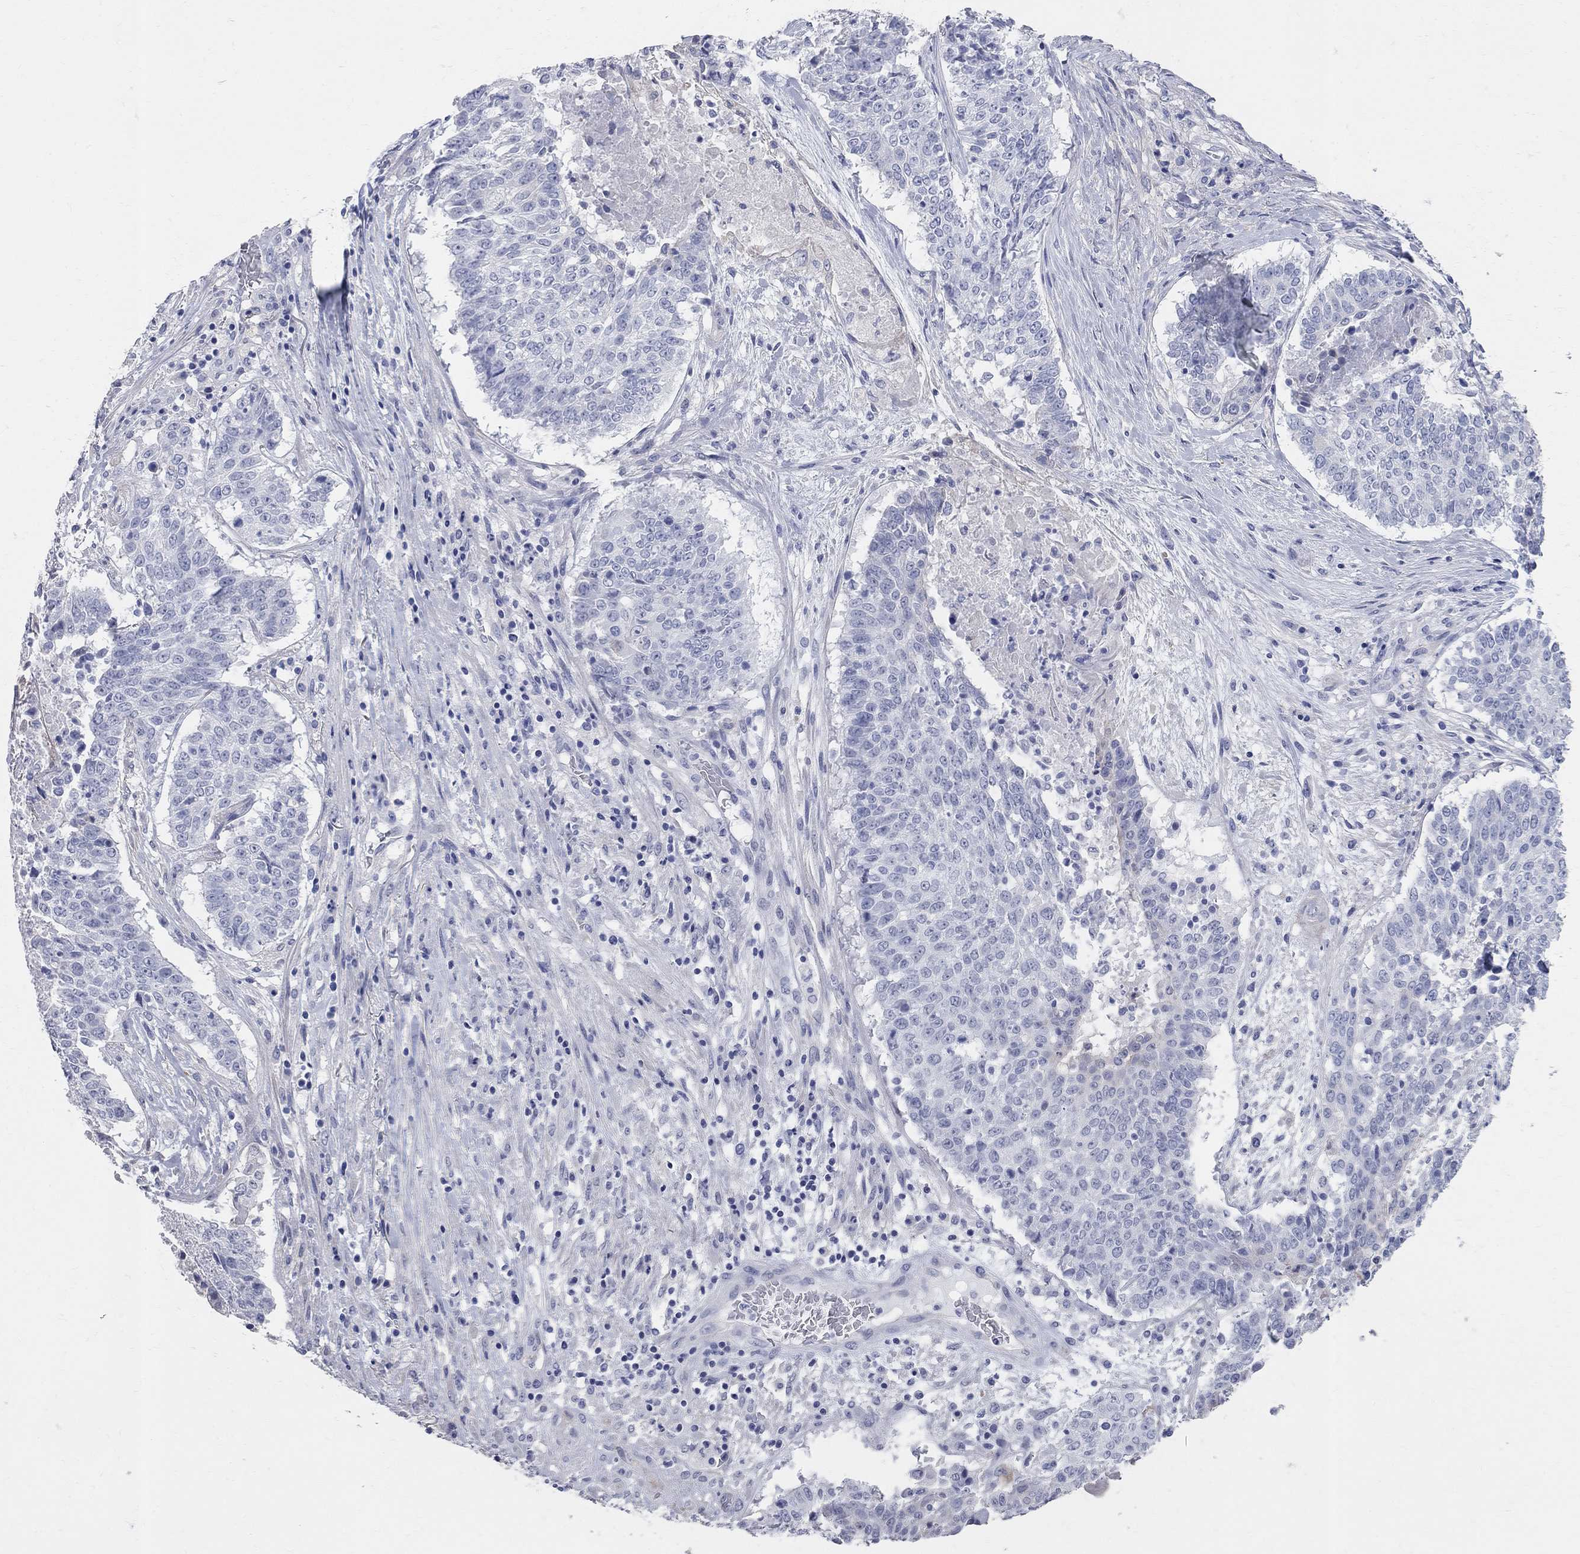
{"staining": {"intensity": "negative", "quantity": "none", "location": "none"}, "tissue": "lung cancer", "cell_type": "Tumor cells", "image_type": "cancer", "snomed": [{"axis": "morphology", "description": "Squamous cell carcinoma, NOS"}, {"axis": "topography", "description": "Lung"}], "caption": "Protein analysis of lung cancer (squamous cell carcinoma) reveals no significant positivity in tumor cells. (DAB (3,3'-diaminobenzidine) immunohistochemistry visualized using brightfield microscopy, high magnification).", "gene": "AOX1", "patient": {"sex": "male", "age": 64}}